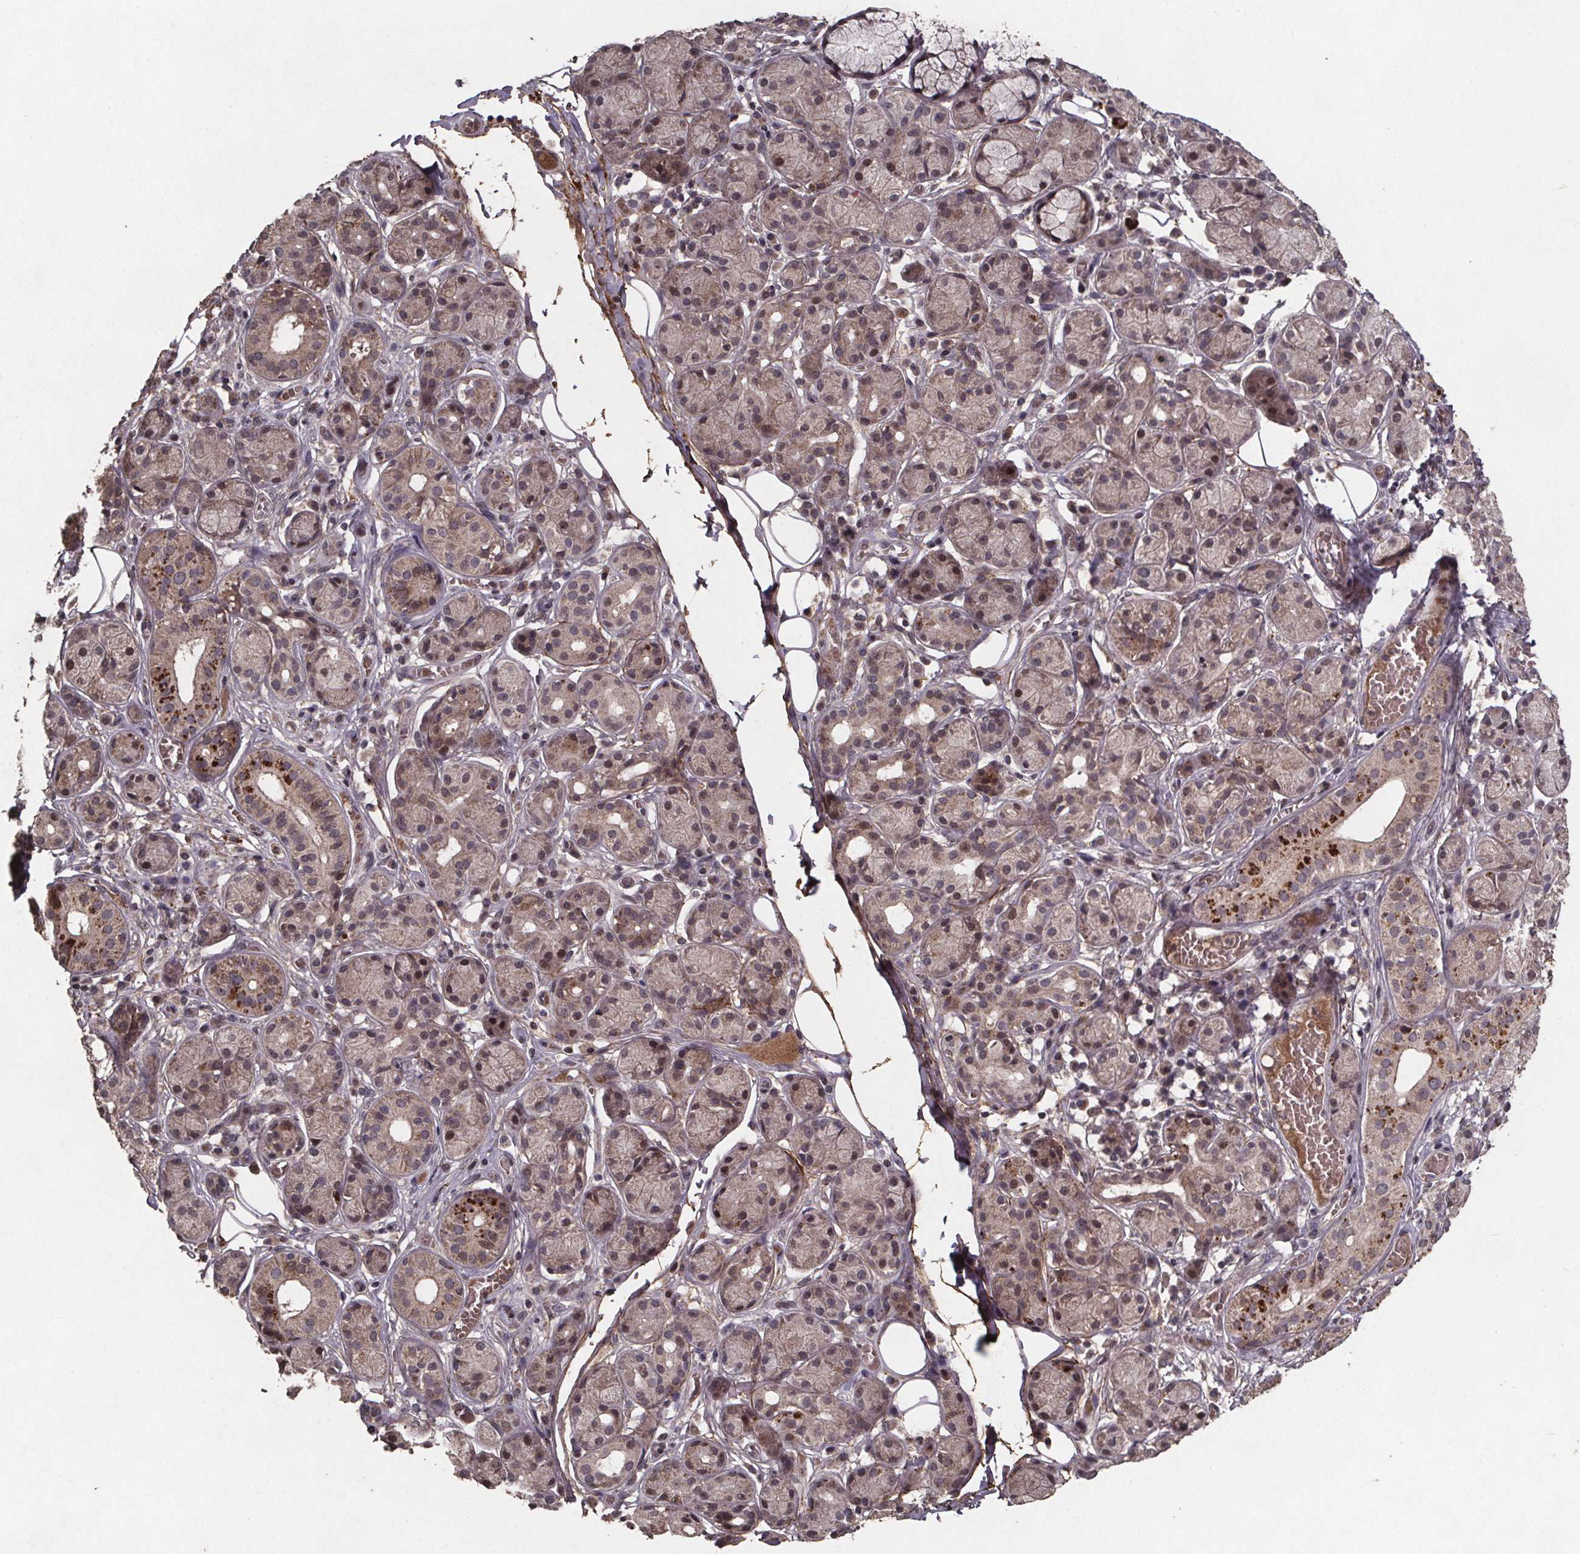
{"staining": {"intensity": "strong", "quantity": "<25%", "location": "cytoplasmic/membranous"}, "tissue": "salivary gland", "cell_type": "Glandular cells", "image_type": "normal", "snomed": [{"axis": "morphology", "description": "Normal tissue, NOS"}, {"axis": "topography", "description": "Salivary gland"}, {"axis": "topography", "description": "Peripheral nerve tissue"}], "caption": "IHC (DAB (3,3'-diaminobenzidine)) staining of normal human salivary gland exhibits strong cytoplasmic/membranous protein positivity in about <25% of glandular cells. (DAB IHC with brightfield microscopy, high magnification).", "gene": "GPX3", "patient": {"sex": "male", "age": 71}}